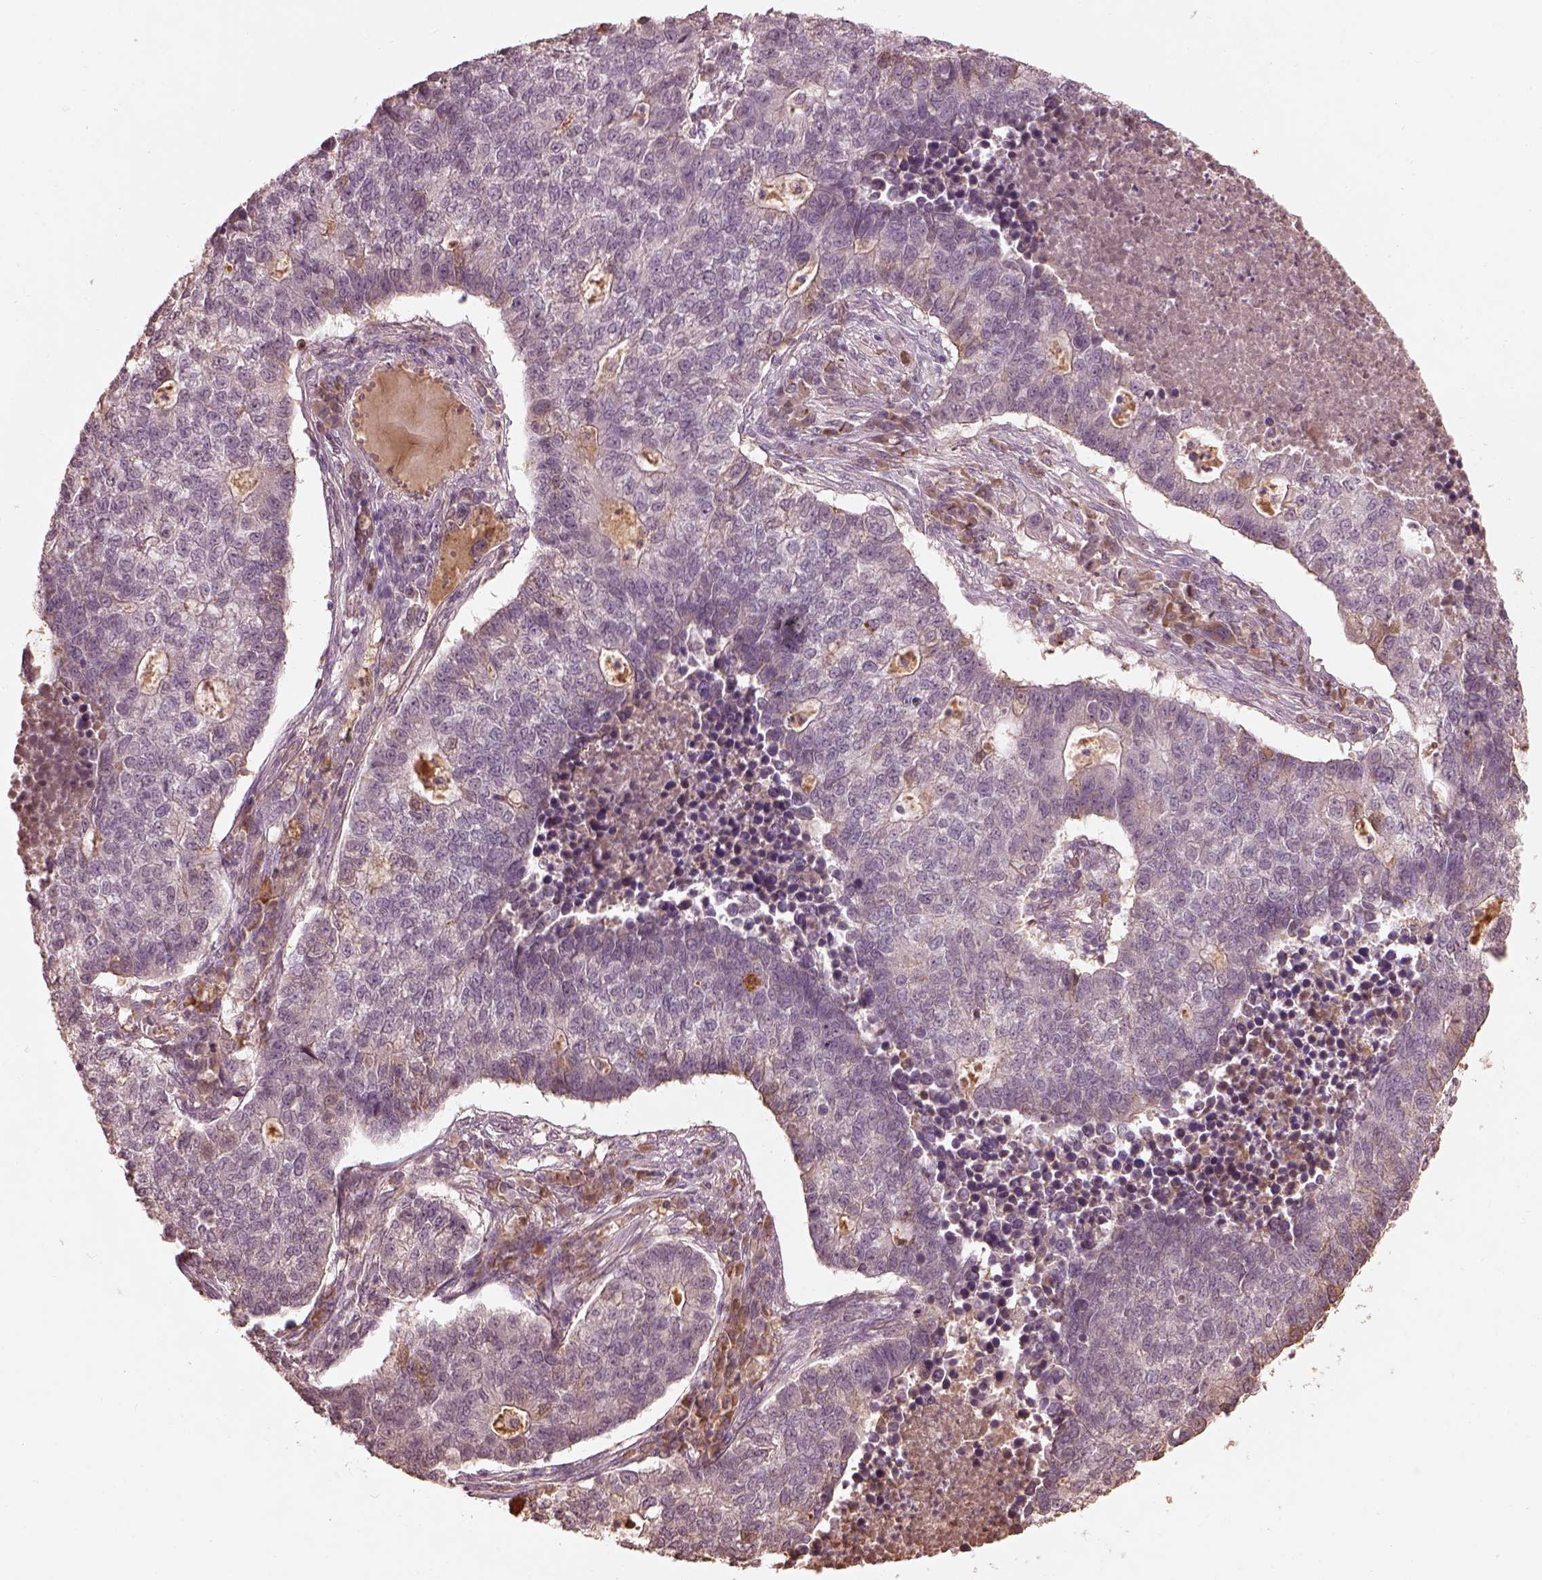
{"staining": {"intensity": "negative", "quantity": "none", "location": "none"}, "tissue": "lung cancer", "cell_type": "Tumor cells", "image_type": "cancer", "snomed": [{"axis": "morphology", "description": "Adenocarcinoma, NOS"}, {"axis": "topography", "description": "Lung"}], "caption": "Tumor cells are negative for brown protein staining in adenocarcinoma (lung).", "gene": "CALR3", "patient": {"sex": "male", "age": 57}}